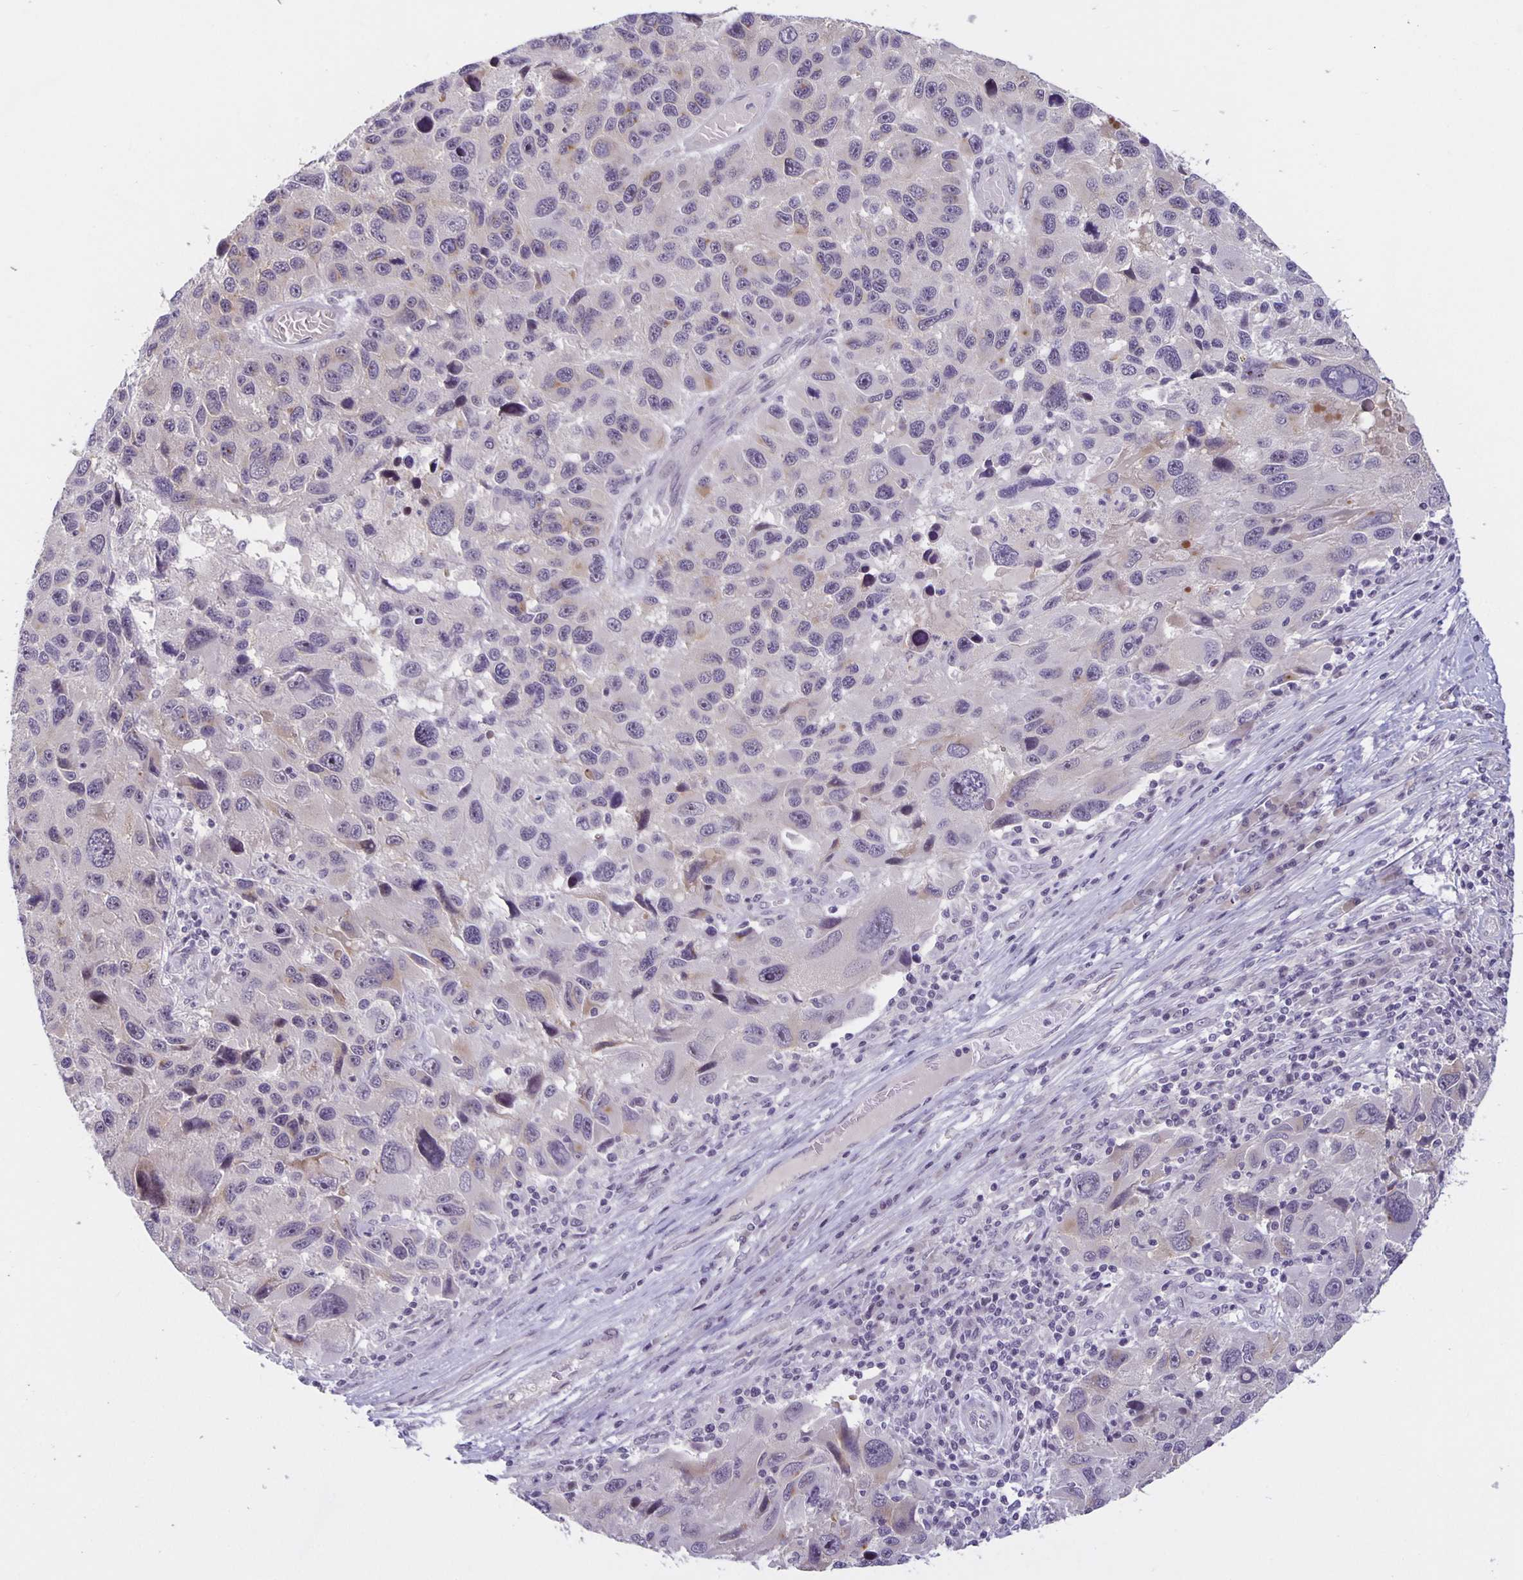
{"staining": {"intensity": "weak", "quantity": "<25%", "location": "cytoplasmic/membranous"}, "tissue": "melanoma", "cell_type": "Tumor cells", "image_type": "cancer", "snomed": [{"axis": "morphology", "description": "Malignant melanoma, NOS"}, {"axis": "topography", "description": "Skin"}], "caption": "This micrograph is of melanoma stained with immunohistochemistry to label a protein in brown with the nuclei are counter-stained blue. There is no expression in tumor cells.", "gene": "ARVCF", "patient": {"sex": "male", "age": 53}}